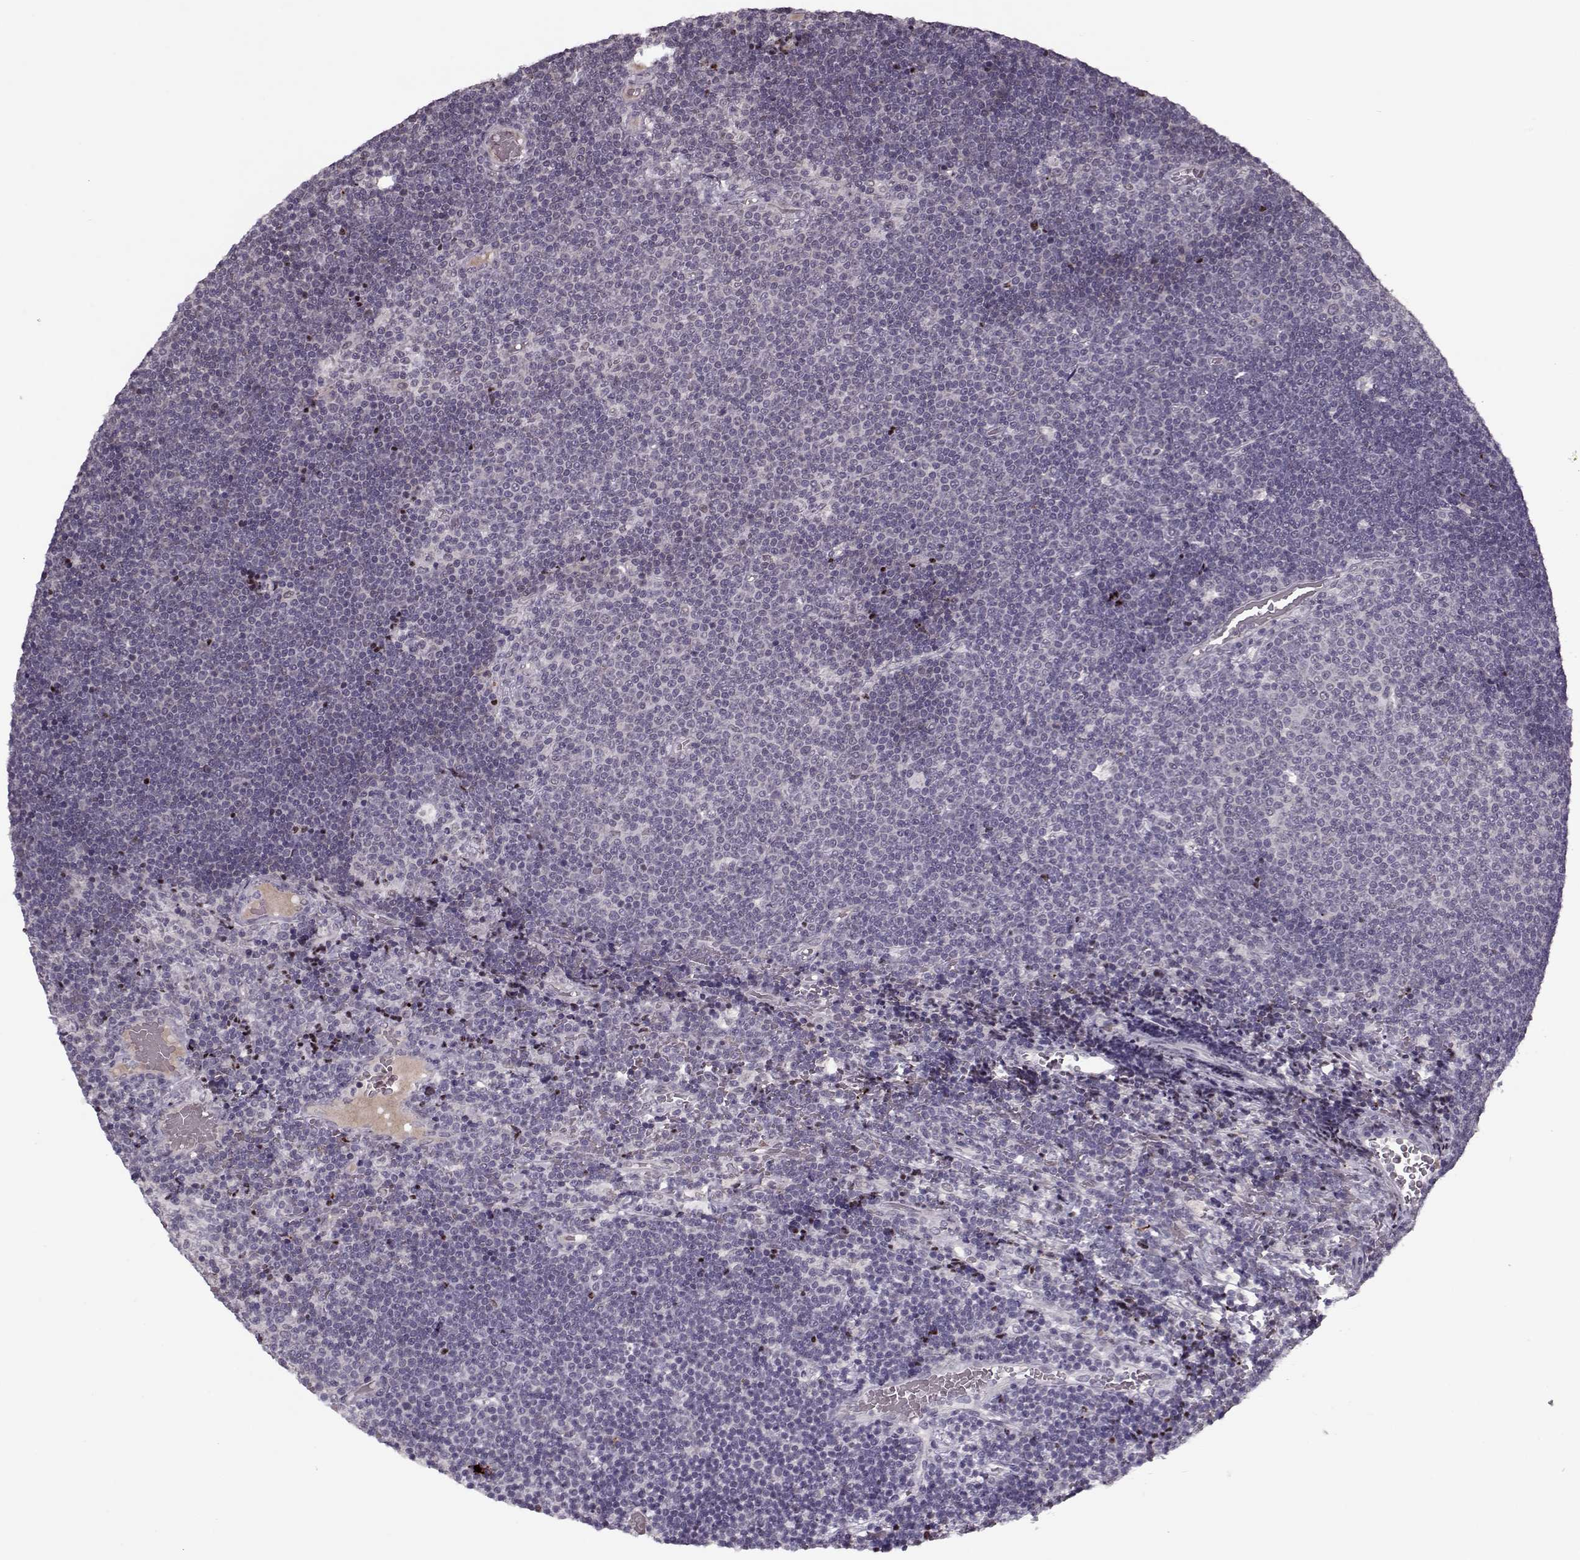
{"staining": {"intensity": "negative", "quantity": "none", "location": "none"}, "tissue": "lymphoma", "cell_type": "Tumor cells", "image_type": "cancer", "snomed": [{"axis": "morphology", "description": "Malignant lymphoma, non-Hodgkin's type, Low grade"}, {"axis": "topography", "description": "Brain"}], "caption": "DAB immunohistochemical staining of lymphoma shows no significant expression in tumor cells.", "gene": "DNAI3", "patient": {"sex": "female", "age": 66}}